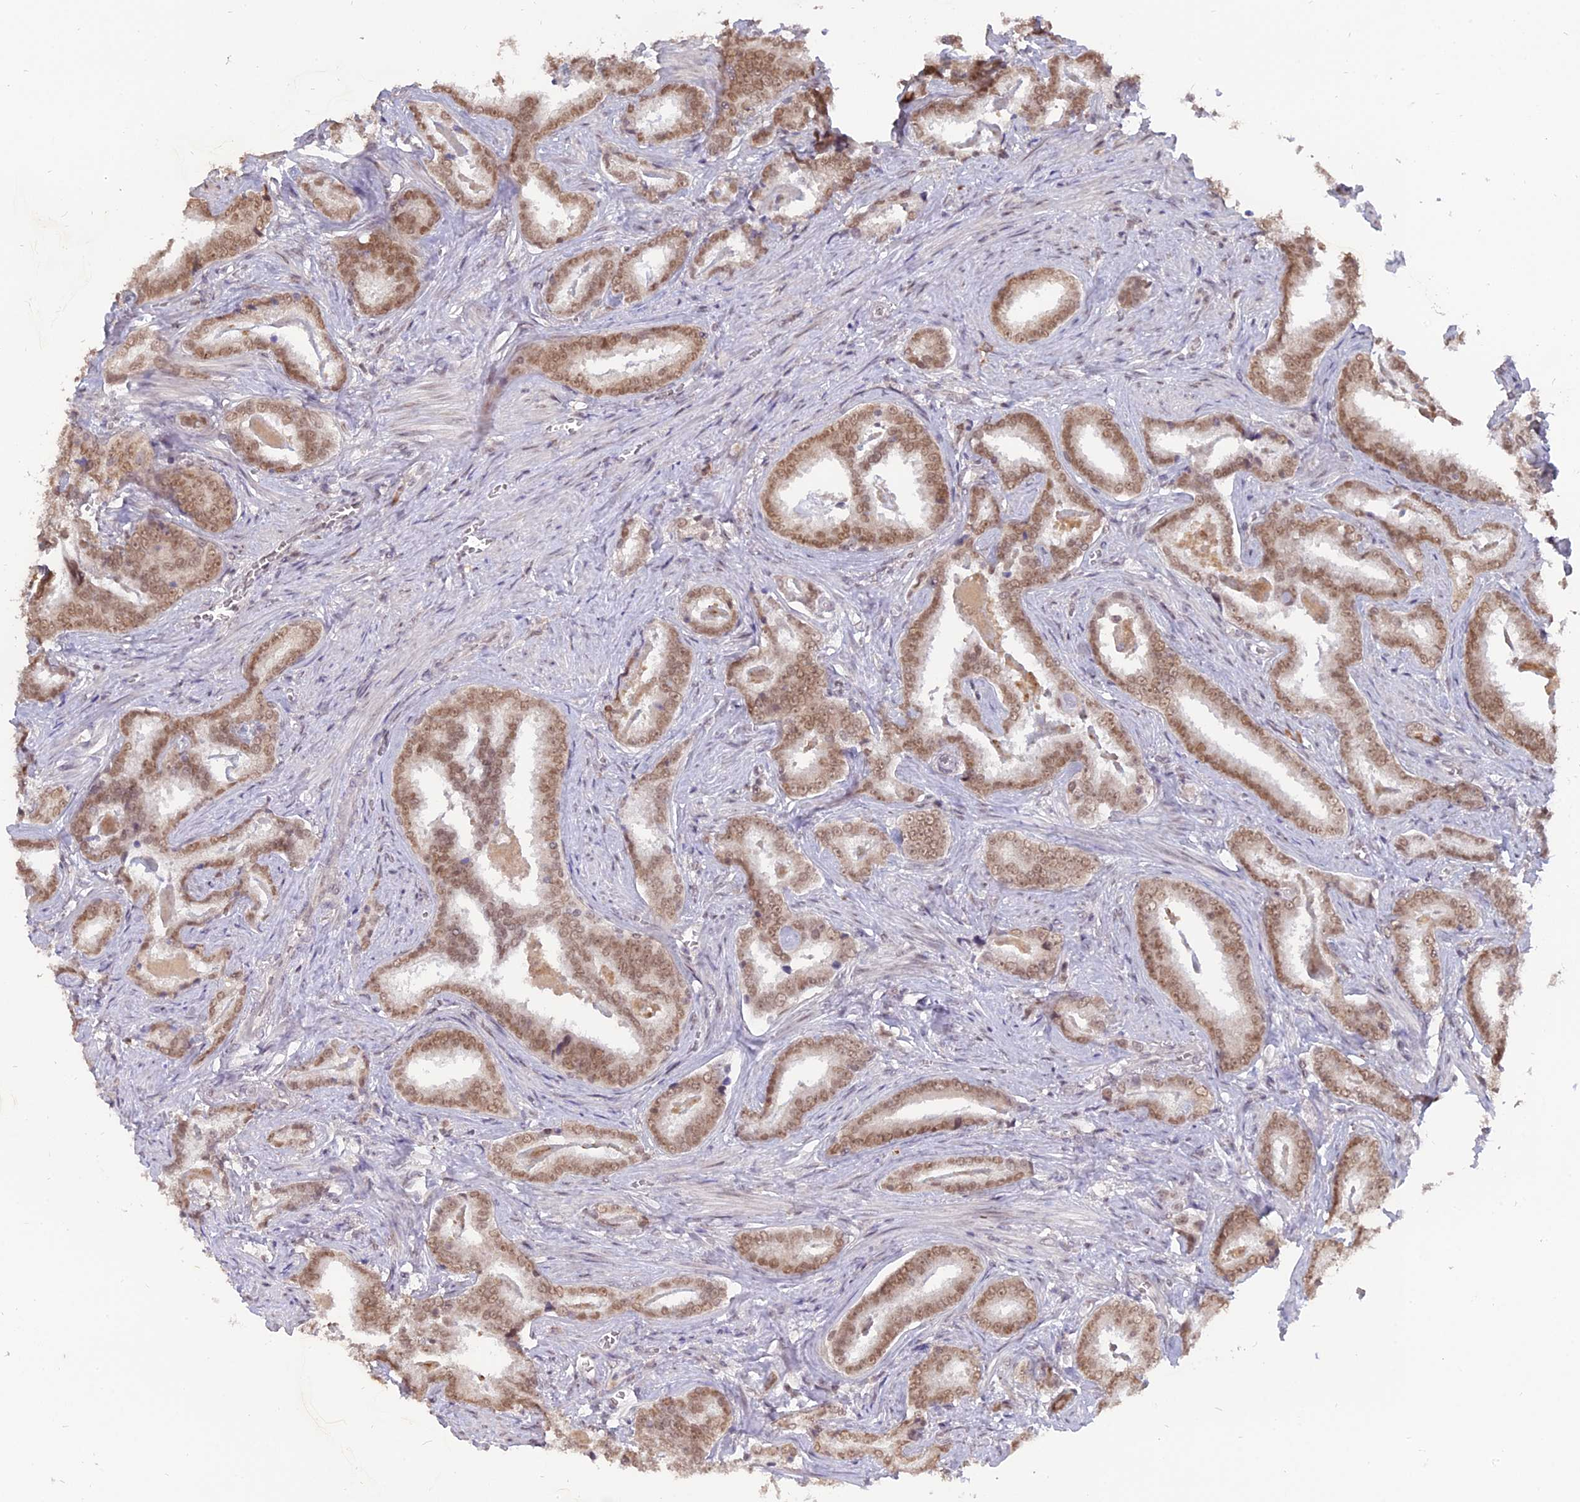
{"staining": {"intensity": "moderate", "quantity": ">75%", "location": "nuclear"}, "tissue": "prostate cancer", "cell_type": "Tumor cells", "image_type": "cancer", "snomed": [{"axis": "morphology", "description": "Adenocarcinoma, High grade"}, {"axis": "topography", "description": "Prostate"}], "caption": "This photomicrograph displays high-grade adenocarcinoma (prostate) stained with IHC to label a protein in brown. The nuclear of tumor cells show moderate positivity for the protein. Nuclei are counter-stained blue.", "gene": "NR1H3", "patient": {"sex": "male", "age": 67}}